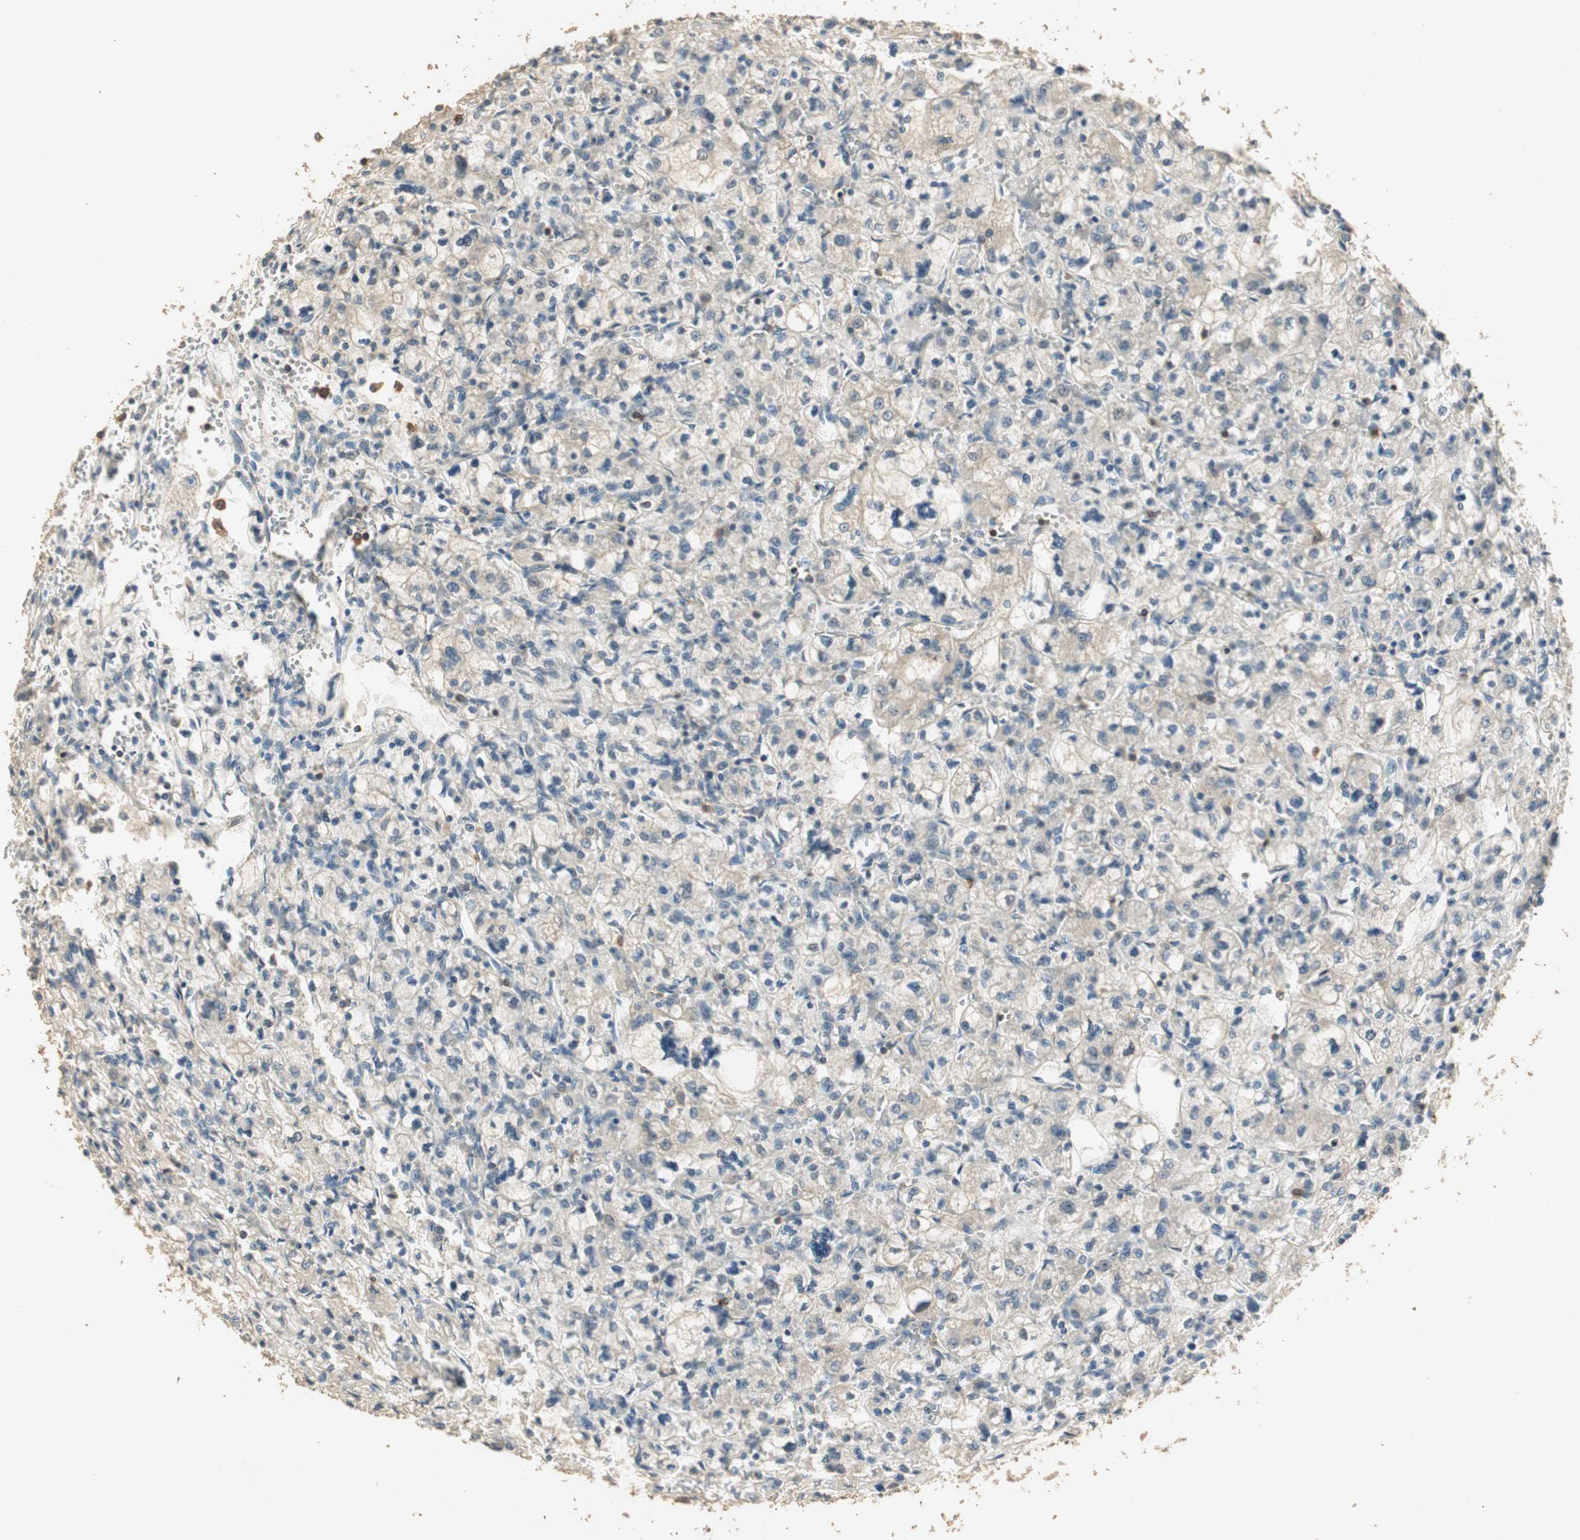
{"staining": {"intensity": "negative", "quantity": "none", "location": "none"}, "tissue": "renal cancer", "cell_type": "Tumor cells", "image_type": "cancer", "snomed": [{"axis": "morphology", "description": "Adenocarcinoma, NOS"}, {"axis": "topography", "description": "Kidney"}], "caption": "This is an IHC micrograph of renal cancer (adenocarcinoma). There is no expression in tumor cells.", "gene": "USP2", "patient": {"sex": "female", "age": 83}}